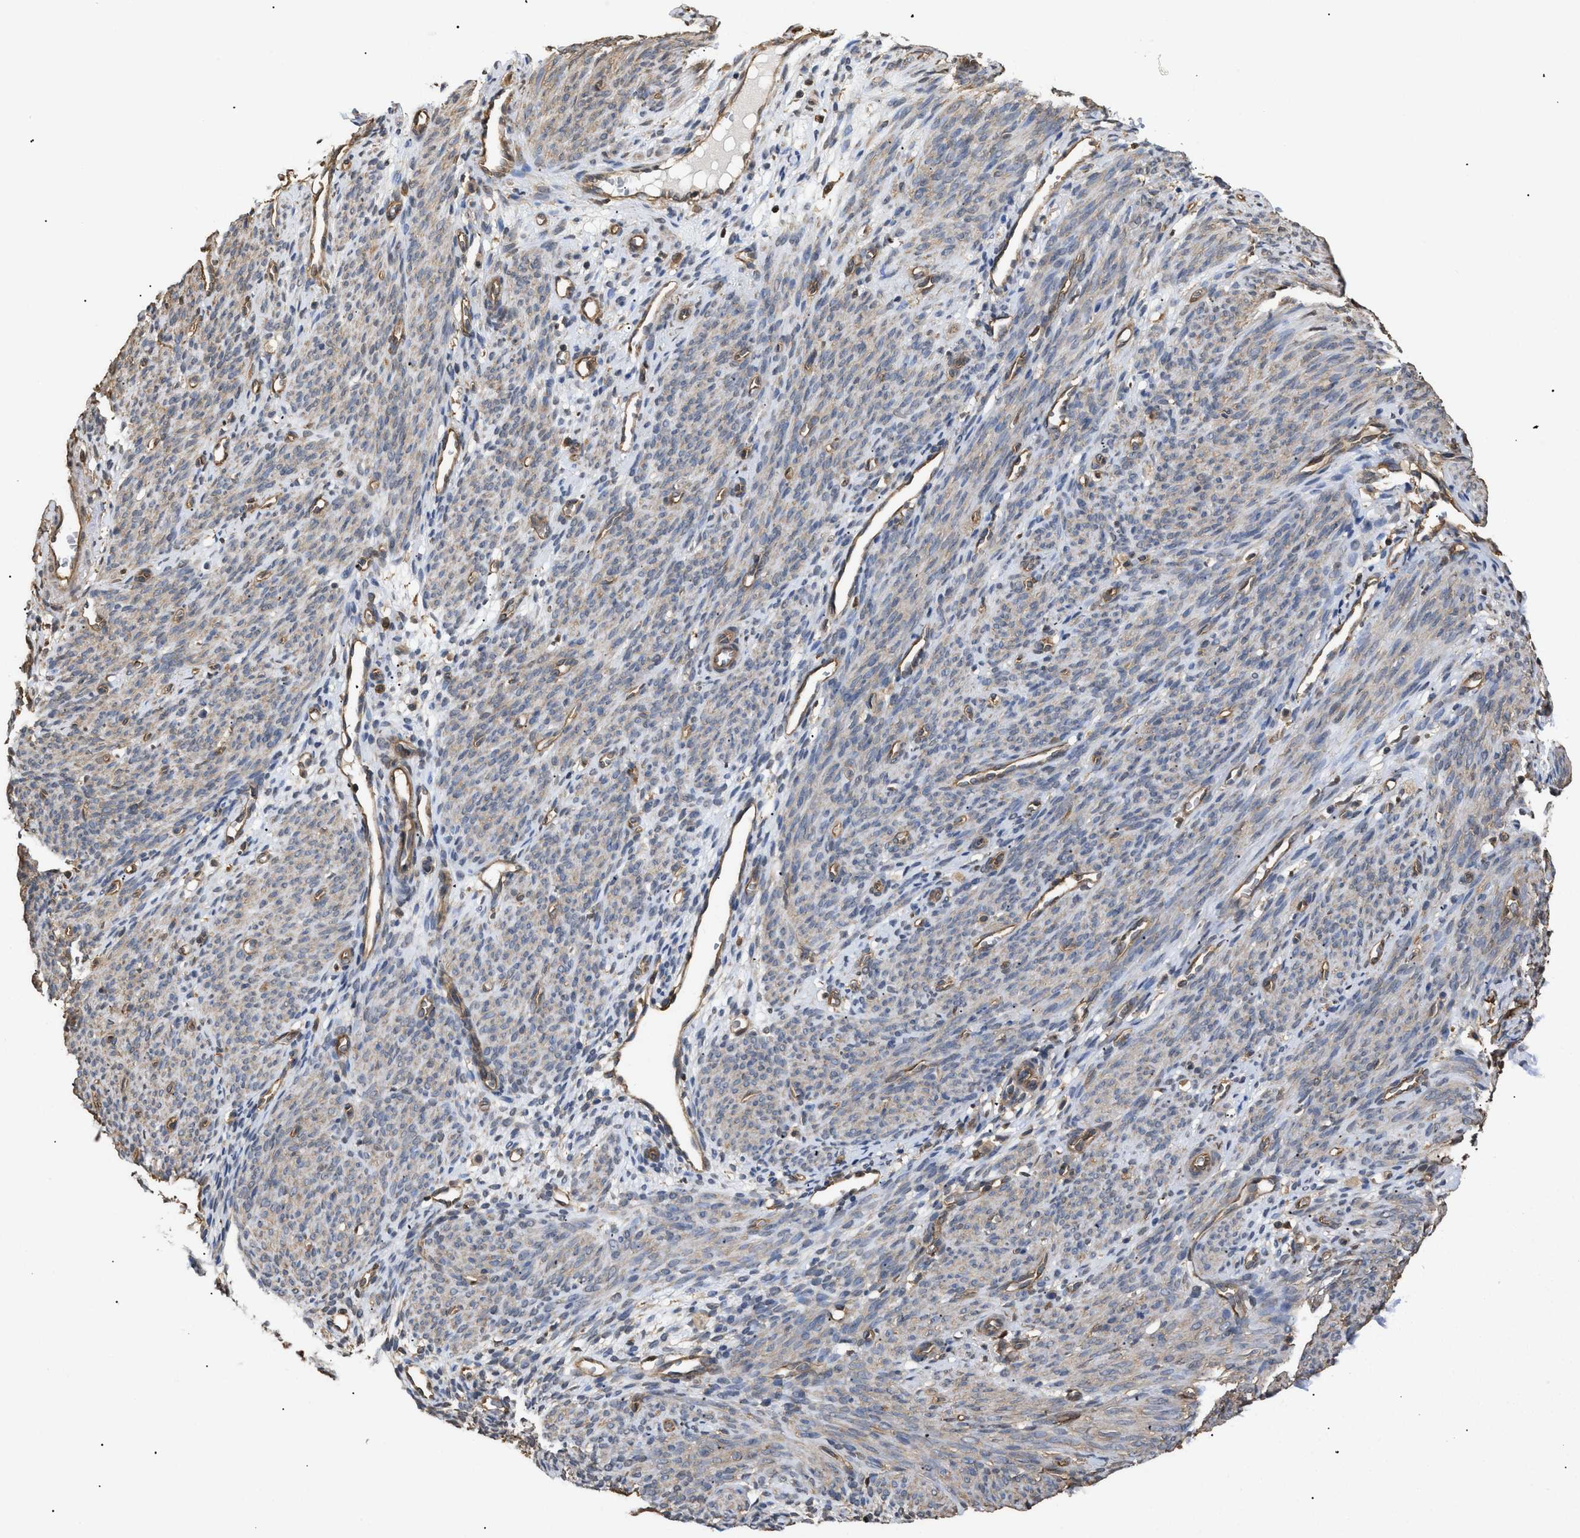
{"staining": {"intensity": "weak", "quantity": "25%-75%", "location": "cytoplasmic/membranous"}, "tissue": "endometrium", "cell_type": "Cells in endometrial stroma", "image_type": "normal", "snomed": [{"axis": "morphology", "description": "Normal tissue, NOS"}, {"axis": "morphology", "description": "Adenocarcinoma, NOS"}, {"axis": "topography", "description": "Endometrium"}, {"axis": "topography", "description": "Ovary"}], "caption": "A histopathology image of endometrium stained for a protein exhibits weak cytoplasmic/membranous brown staining in cells in endometrial stroma. (brown staining indicates protein expression, while blue staining denotes nuclei).", "gene": "CALM1", "patient": {"sex": "female", "age": 68}}